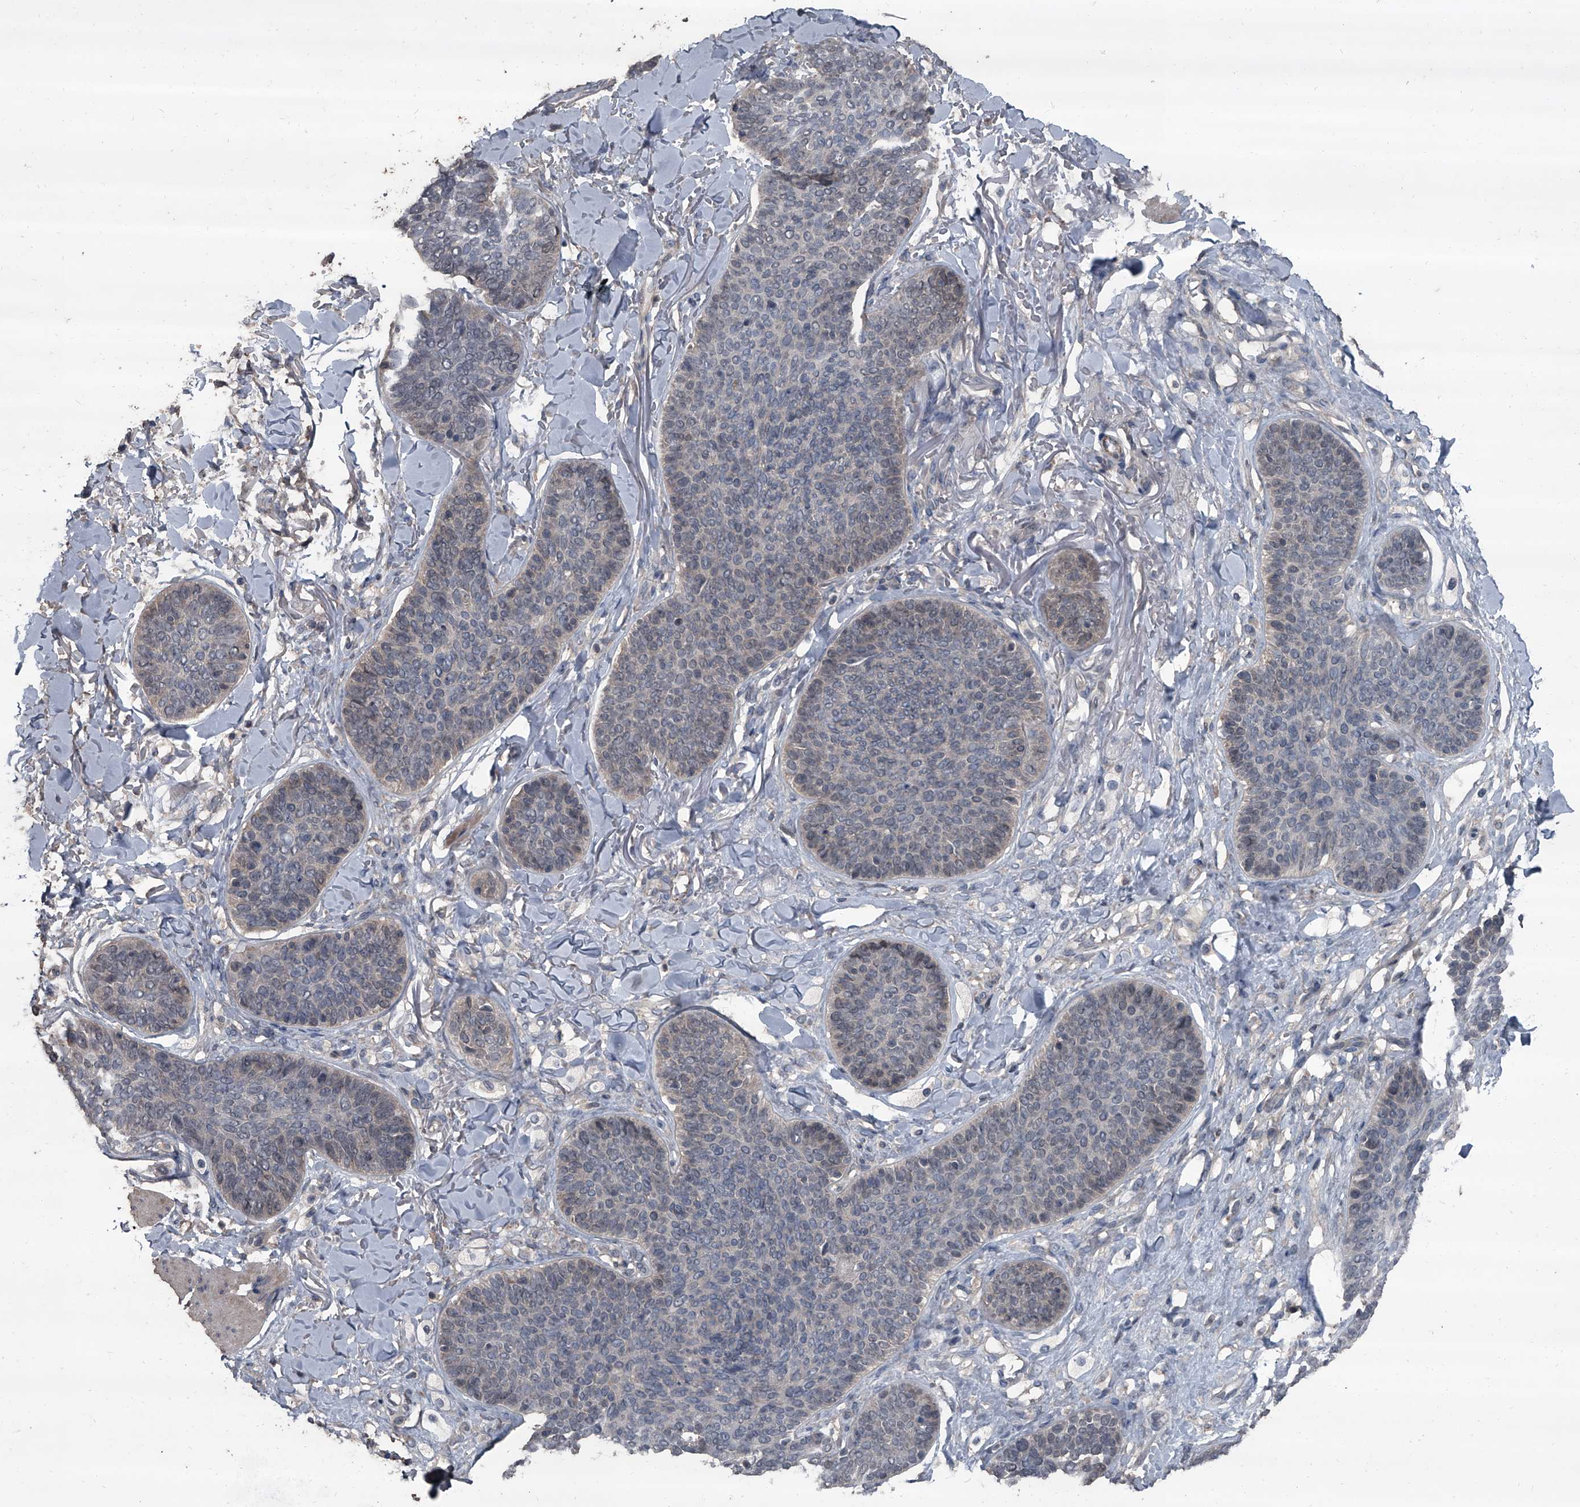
{"staining": {"intensity": "negative", "quantity": "none", "location": "none"}, "tissue": "skin cancer", "cell_type": "Tumor cells", "image_type": "cancer", "snomed": [{"axis": "morphology", "description": "Basal cell carcinoma"}, {"axis": "topography", "description": "Skin"}], "caption": "This is an immunohistochemistry photomicrograph of human skin basal cell carcinoma. There is no staining in tumor cells.", "gene": "OARD1", "patient": {"sex": "male", "age": 85}}